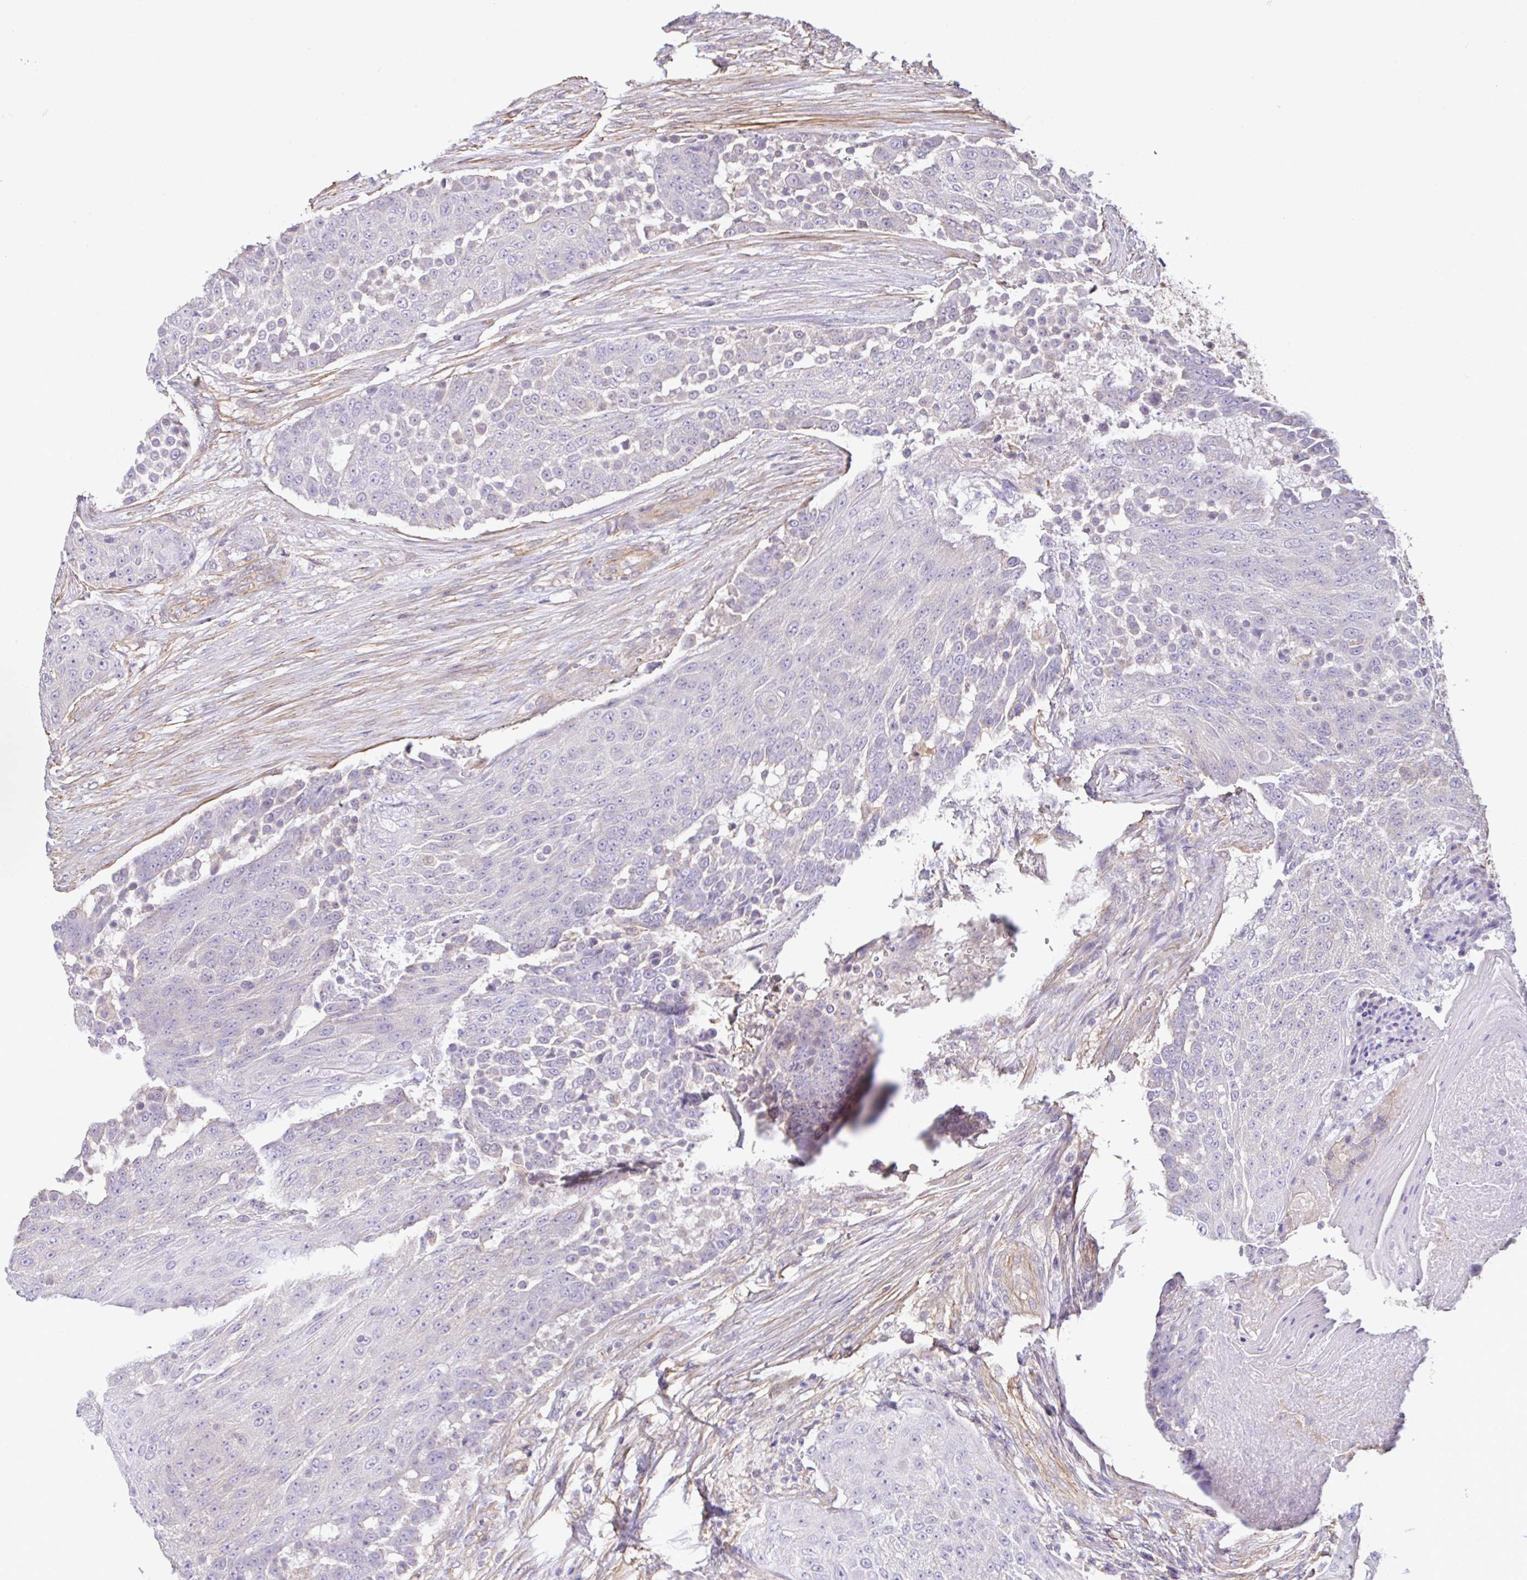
{"staining": {"intensity": "negative", "quantity": "none", "location": "none"}, "tissue": "urothelial cancer", "cell_type": "Tumor cells", "image_type": "cancer", "snomed": [{"axis": "morphology", "description": "Urothelial carcinoma, High grade"}, {"axis": "topography", "description": "Urinary bladder"}], "caption": "A micrograph of human urothelial cancer is negative for staining in tumor cells.", "gene": "PLCD4", "patient": {"sex": "female", "age": 63}}